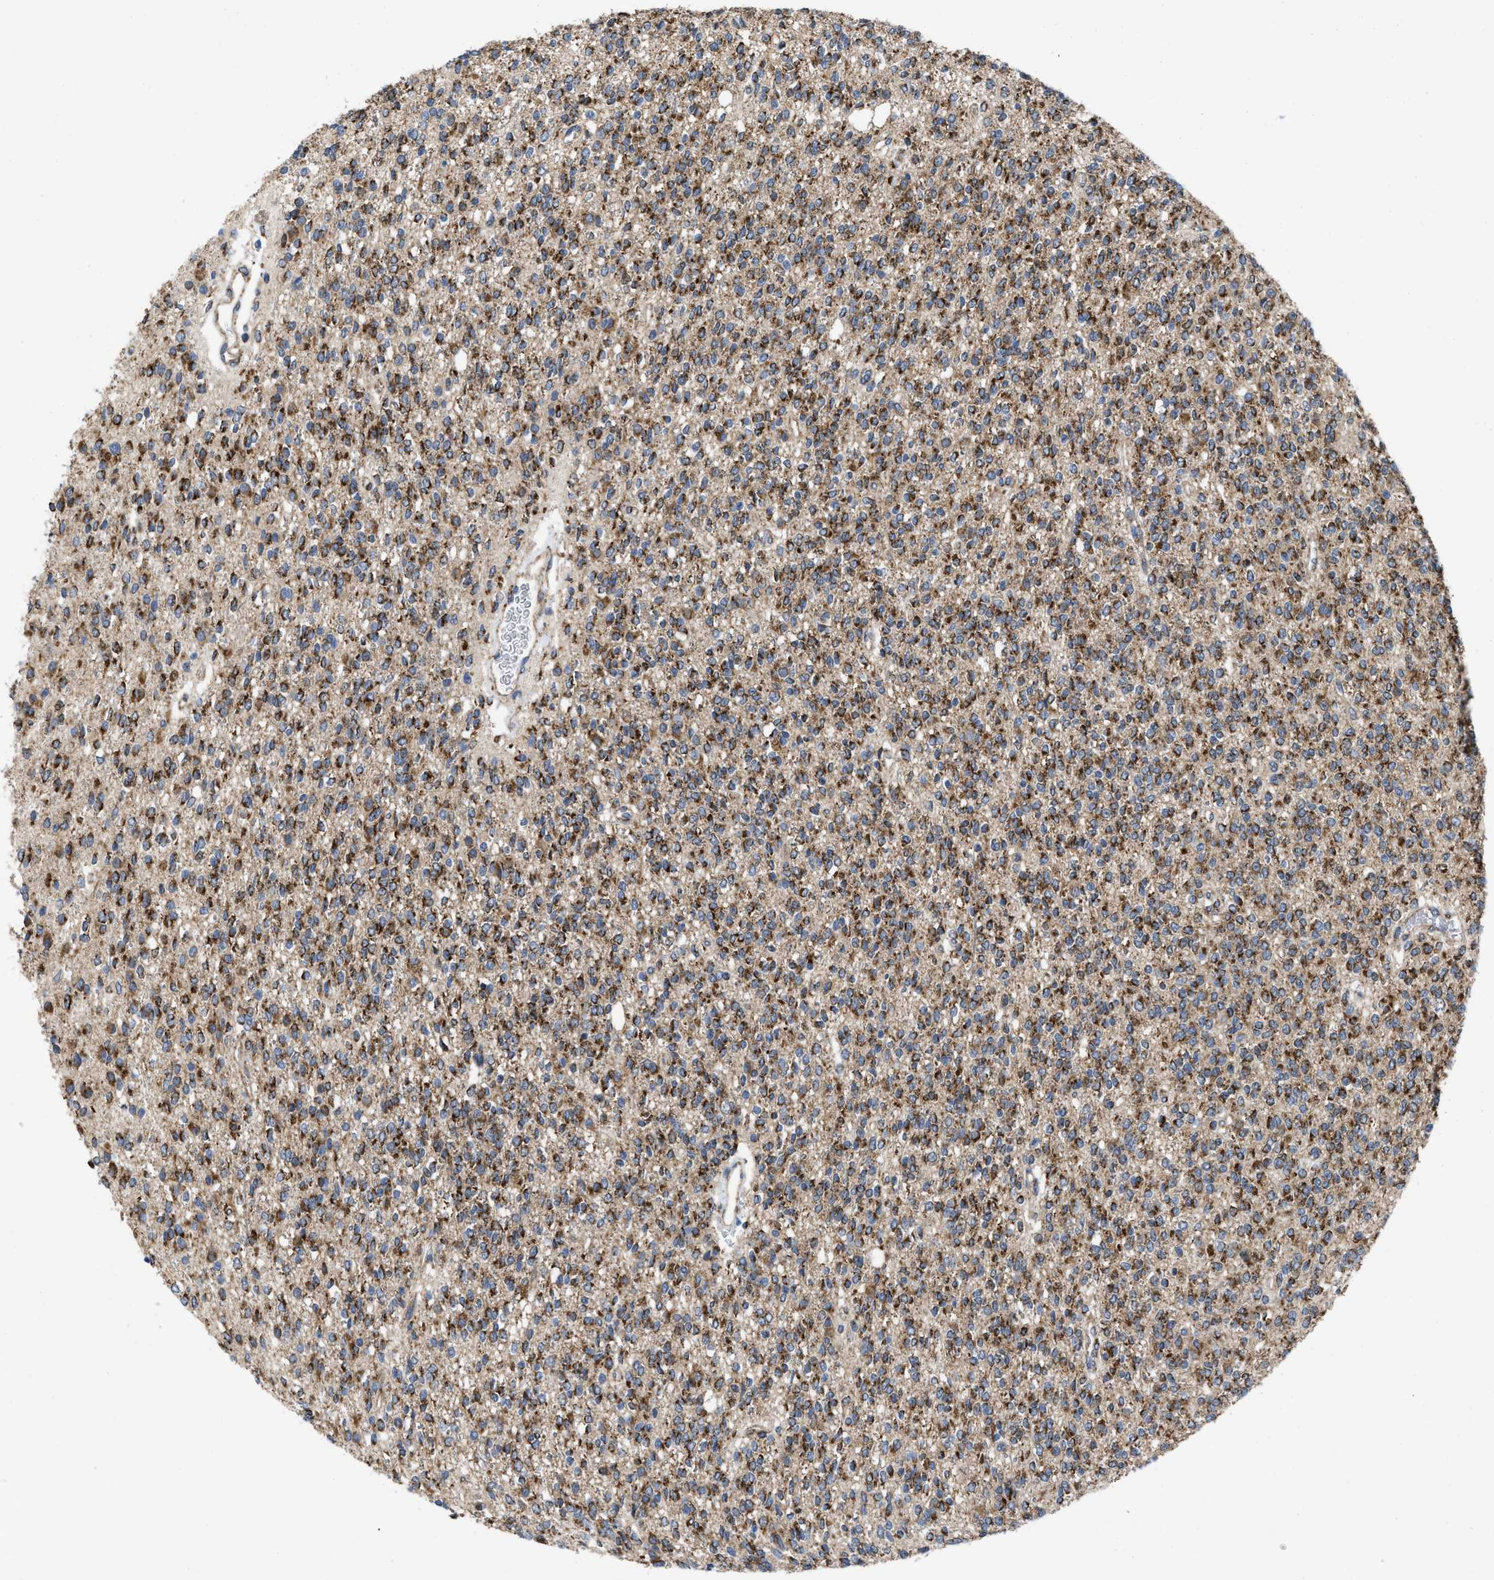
{"staining": {"intensity": "strong", "quantity": ">75%", "location": "cytoplasmic/membranous"}, "tissue": "glioma", "cell_type": "Tumor cells", "image_type": "cancer", "snomed": [{"axis": "morphology", "description": "Glioma, malignant, High grade"}, {"axis": "topography", "description": "Brain"}], "caption": "Glioma stained with a brown dye displays strong cytoplasmic/membranous positive expression in approximately >75% of tumor cells.", "gene": "AKAP1", "patient": {"sex": "male", "age": 34}}